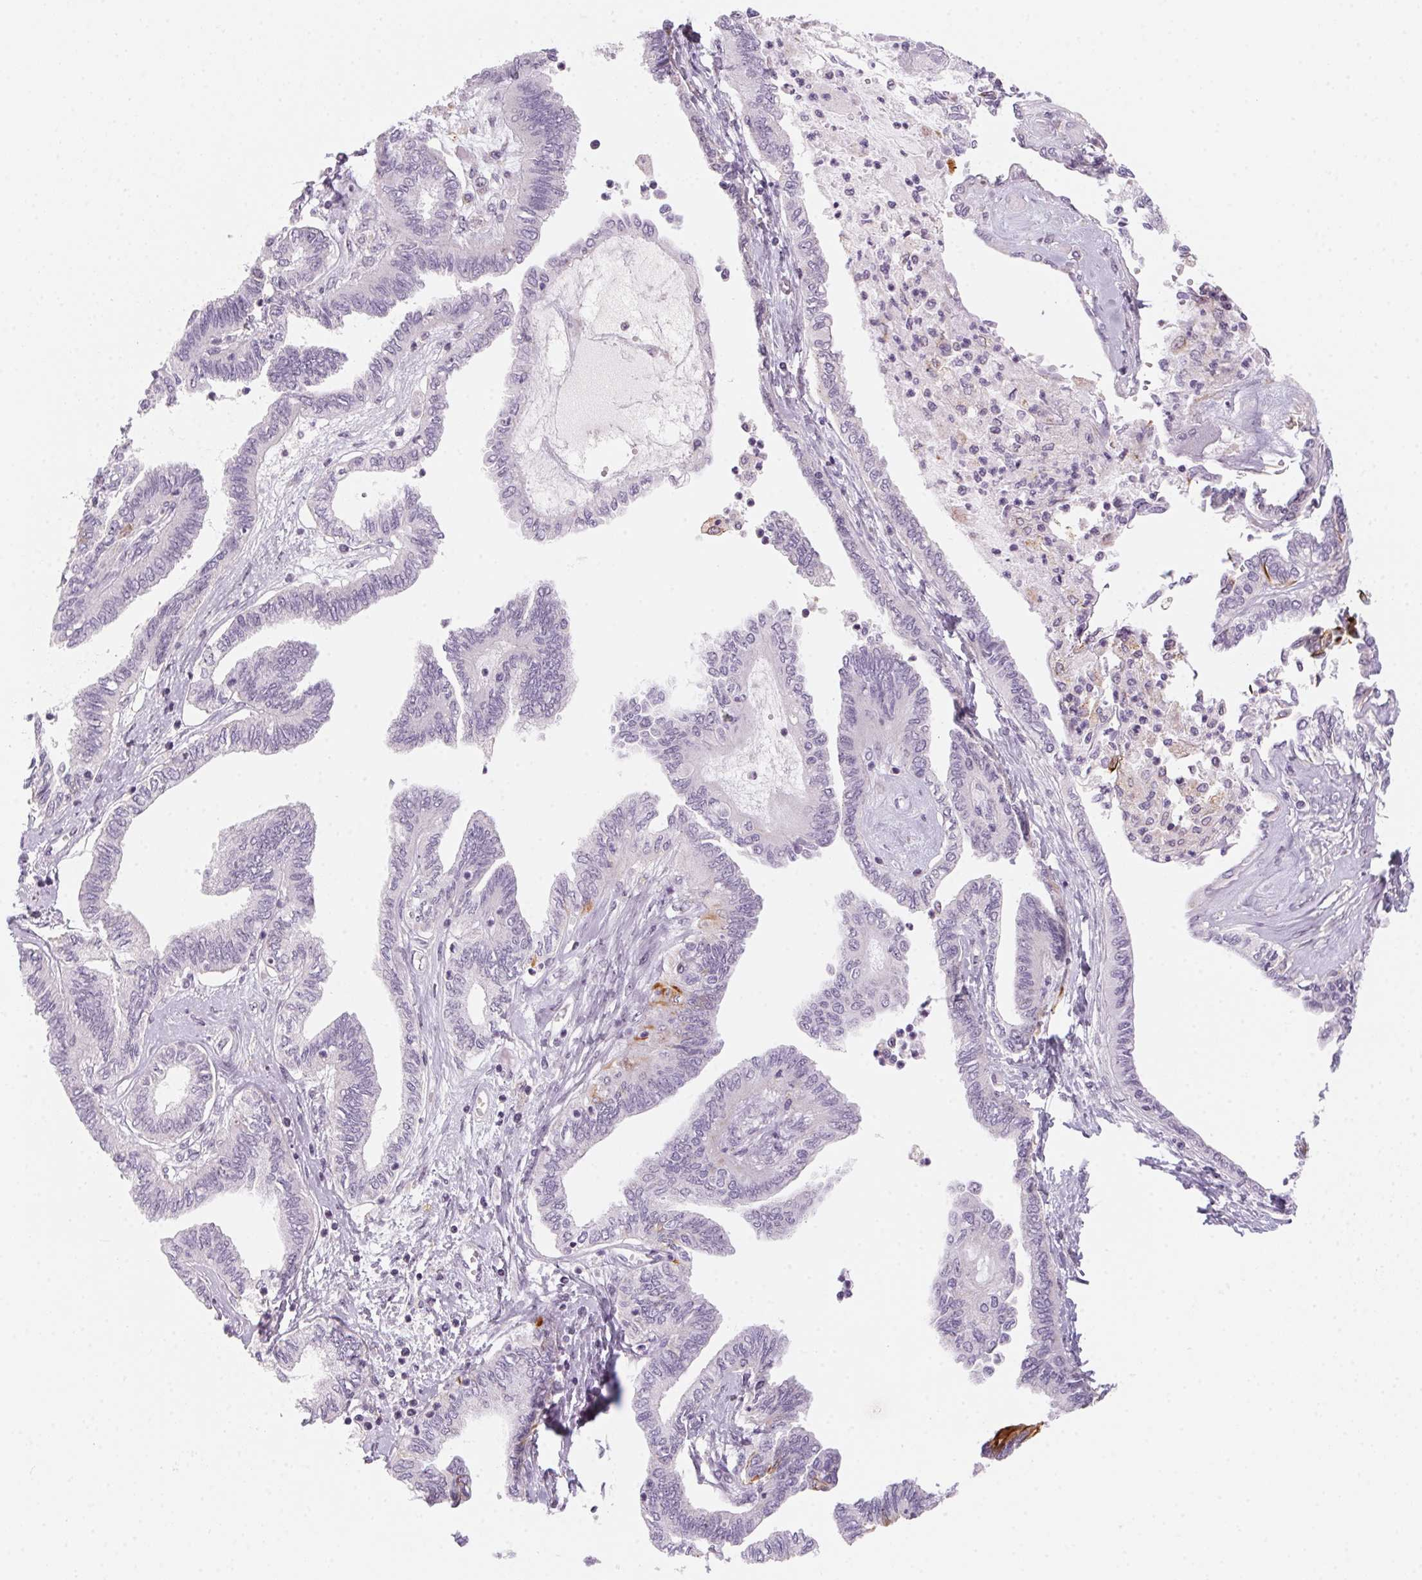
{"staining": {"intensity": "moderate", "quantity": "25%-75%", "location": "cytoplasmic/membranous"}, "tissue": "ovarian cancer", "cell_type": "Tumor cells", "image_type": "cancer", "snomed": [{"axis": "morphology", "description": "Carcinoma, endometroid"}, {"axis": "topography", "description": "Ovary"}], "caption": "Immunohistochemistry (DAB) staining of ovarian cancer shows moderate cytoplasmic/membranous protein positivity in approximately 25%-75% of tumor cells. (DAB IHC, brown staining for protein, blue staining for nuclei).", "gene": "PRPH", "patient": {"sex": "female", "age": 70}}